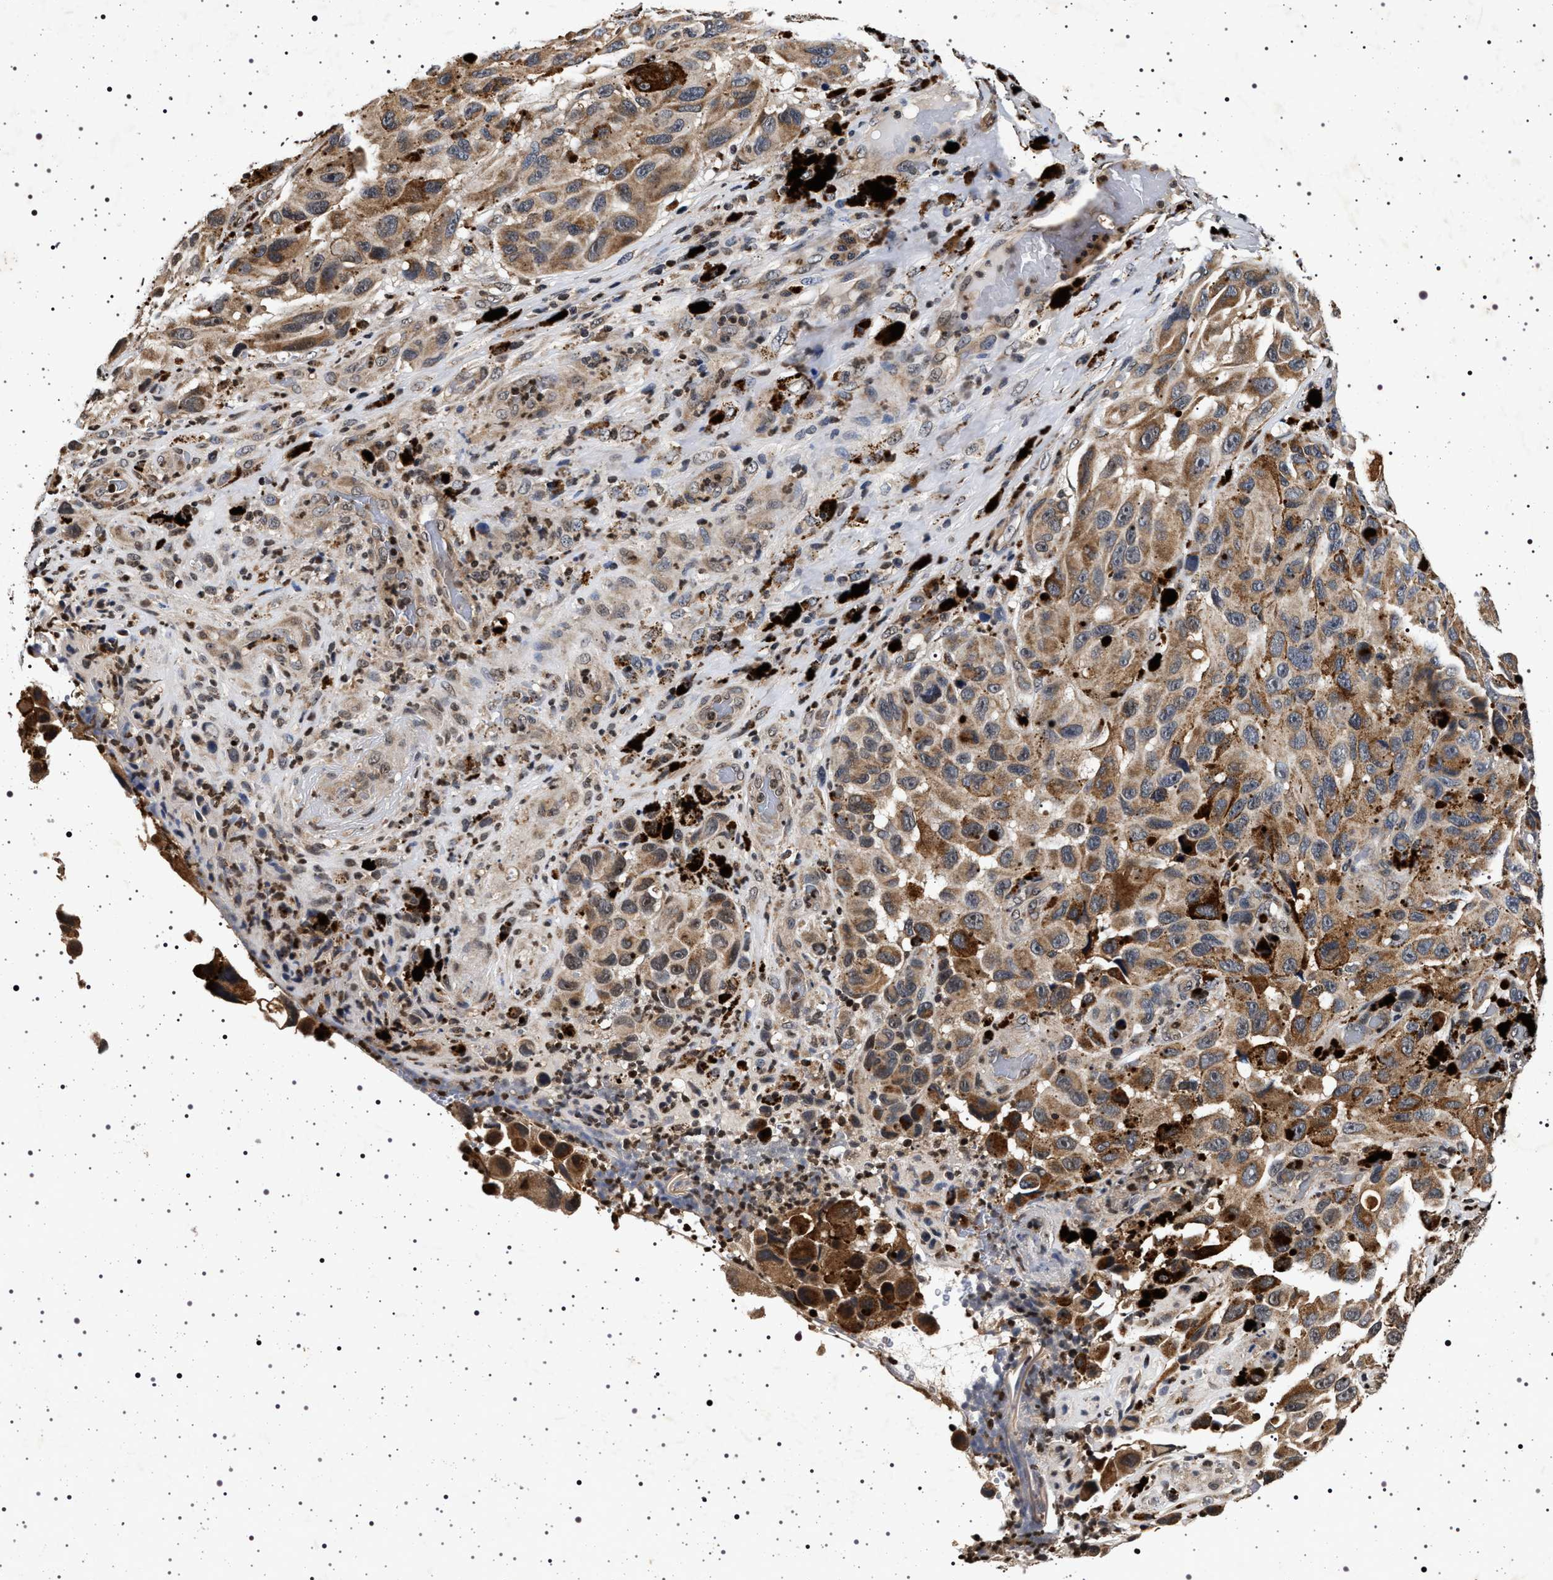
{"staining": {"intensity": "moderate", "quantity": ">75%", "location": "cytoplasmic/membranous"}, "tissue": "melanoma", "cell_type": "Tumor cells", "image_type": "cancer", "snomed": [{"axis": "morphology", "description": "Malignant melanoma, NOS"}, {"axis": "topography", "description": "Skin"}], "caption": "The histopathology image exhibits a brown stain indicating the presence of a protein in the cytoplasmic/membranous of tumor cells in melanoma.", "gene": "CDKN1B", "patient": {"sex": "female", "age": 73}}